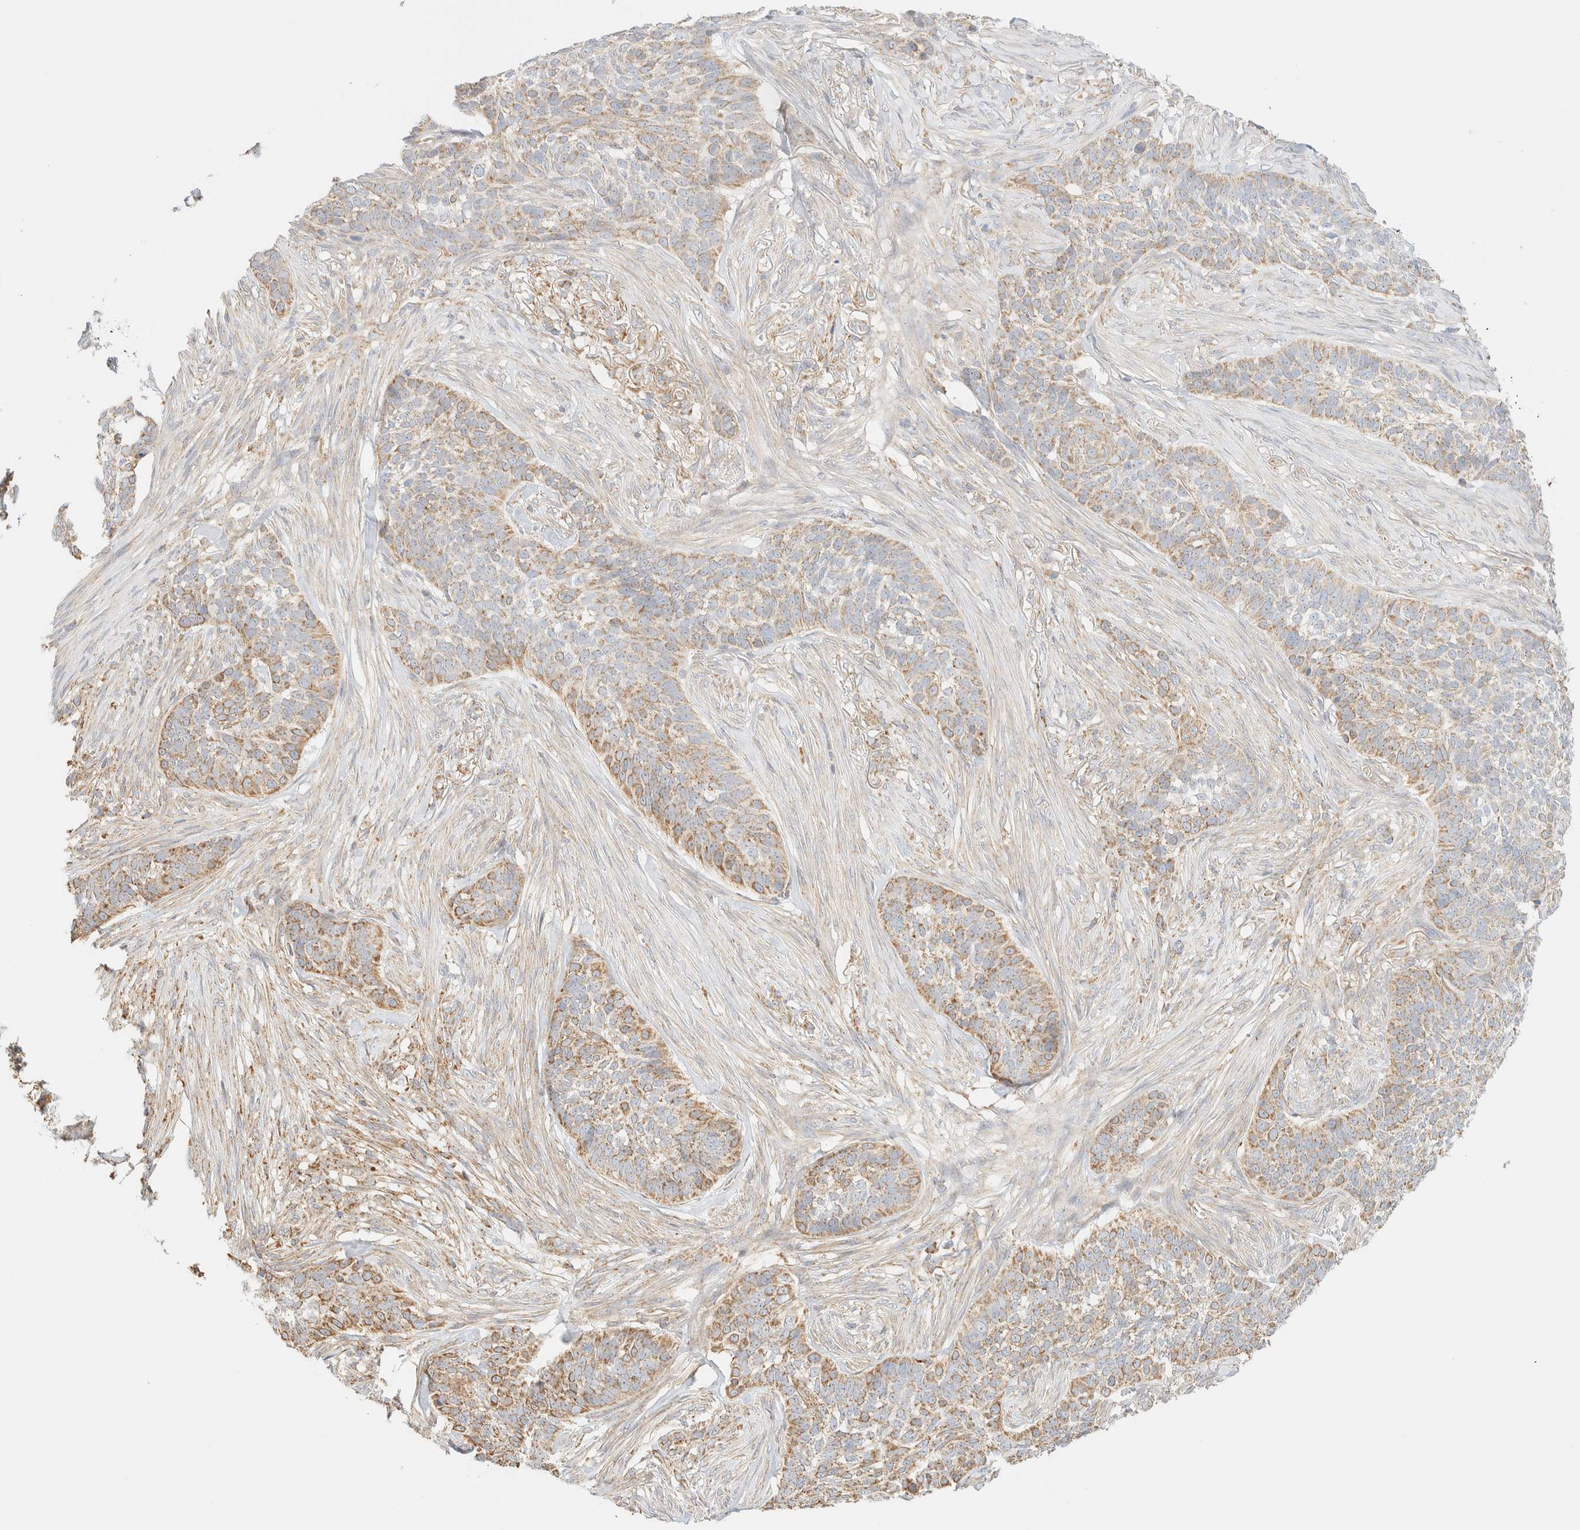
{"staining": {"intensity": "weak", "quantity": "25%-75%", "location": "cytoplasmic/membranous"}, "tissue": "skin cancer", "cell_type": "Tumor cells", "image_type": "cancer", "snomed": [{"axis": "morphology", "description": "Basal cell carcinoma"}, {"axis": "topography", "description": "Skin"}], "caption": "A brown stain labels weak cytoplasmic/membranous positivity of a protein in human basal cell carcinoma (skin) tumor cells. (DAB (3,3'-diaminobenzidine) IHC with brightfield microscopy, high magnification).", "gene": "APBB2", "patient": {"sex": "male", "age": 85}}